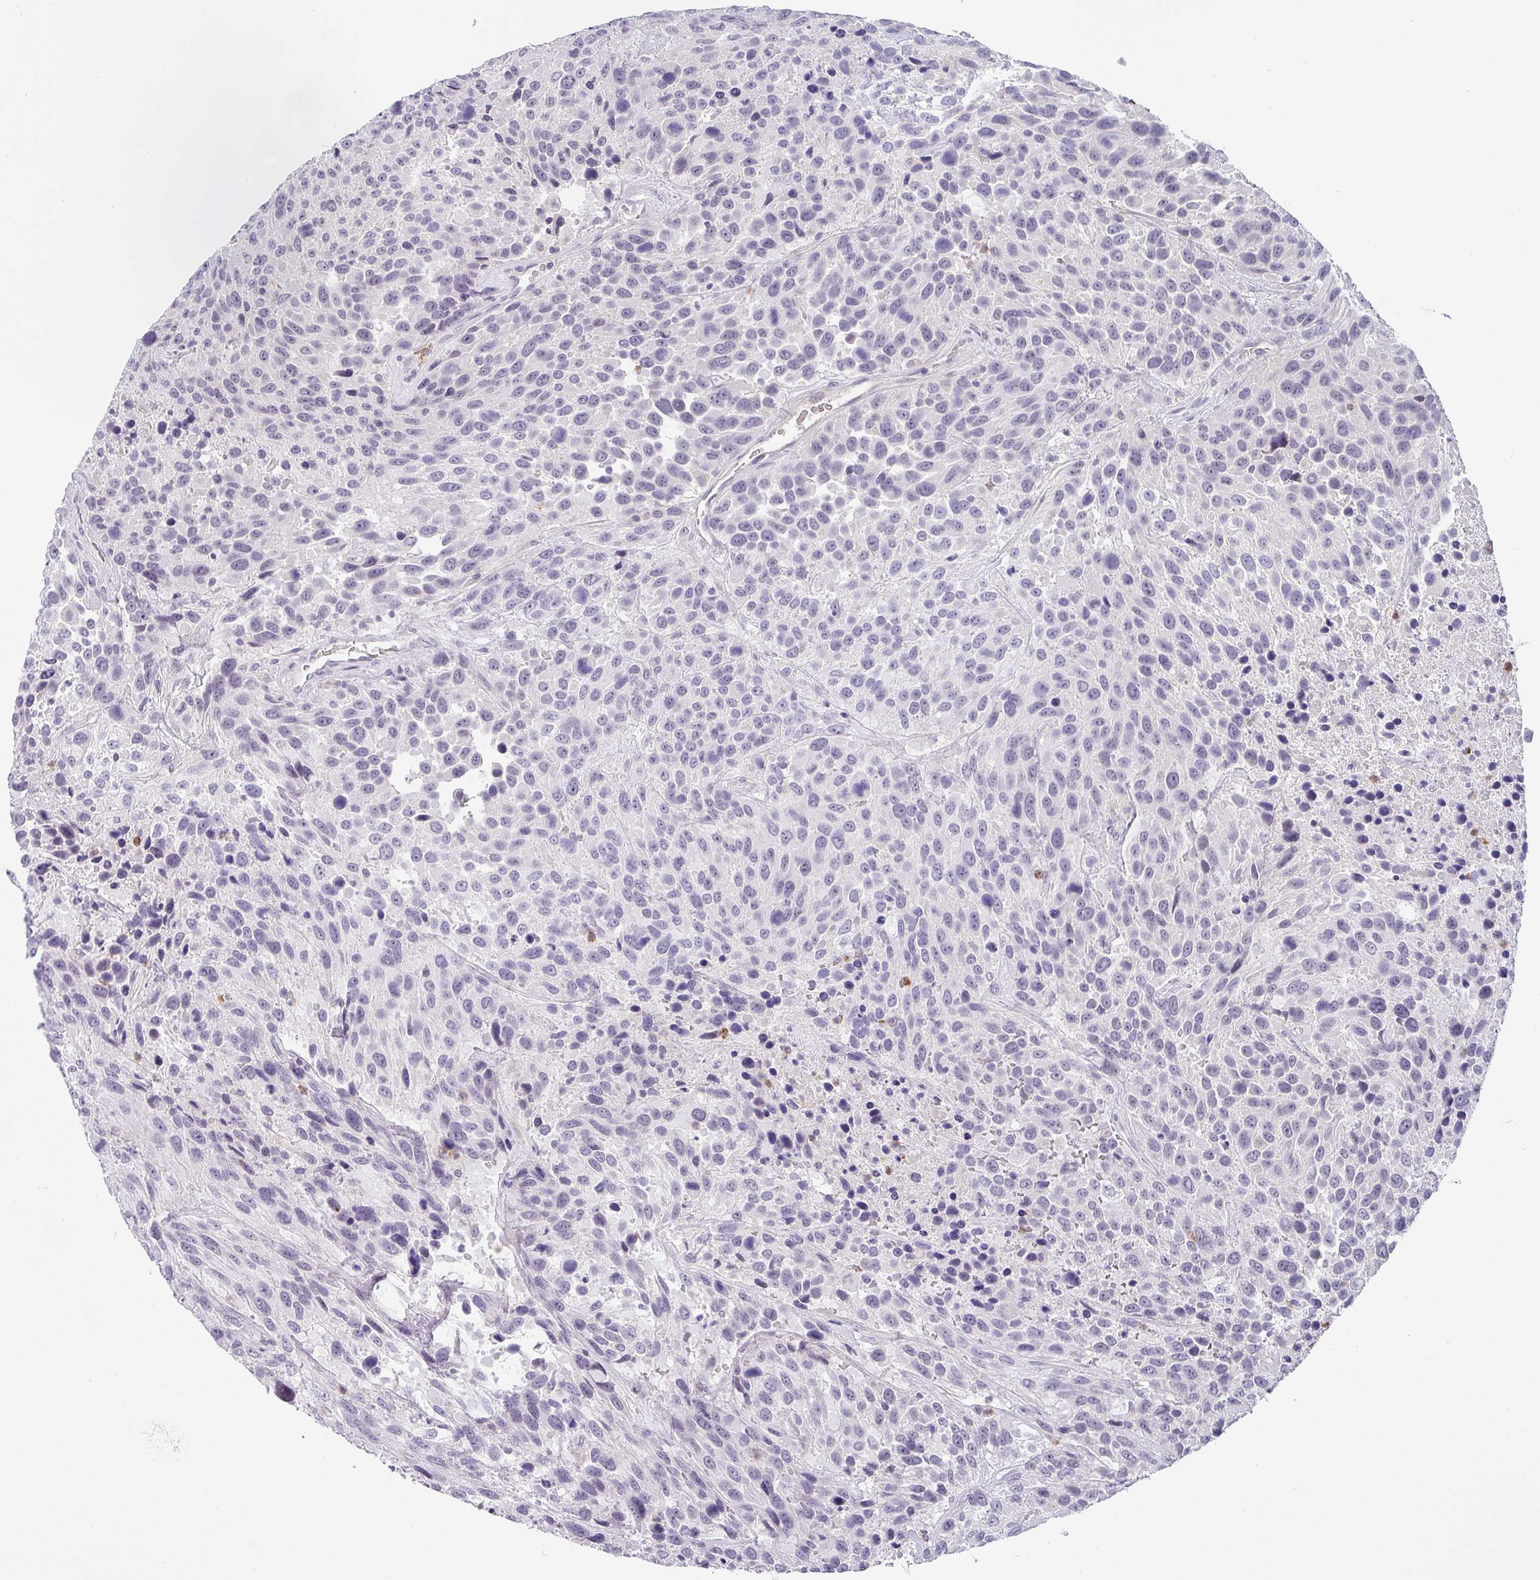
{"staining": {"intensity": "negative", "quantity": "none", "location": "none"}, "tissue": "urothelial cancer", "cell_type": "Tumor cells", "image_type": "cancer", "snomed": [{"axis": "morphology", "description": "Urothelial carcinoma, High grade"}, {"axis": "topography", "description": "Urinary bladder"}], "caption": "This is an IHC photomicrograph of human high-grade urothelial carcinoma. There is no positivity in tumor cells.", "gene": "BTLA", "patient": {"sex": "female", "age": 70}}